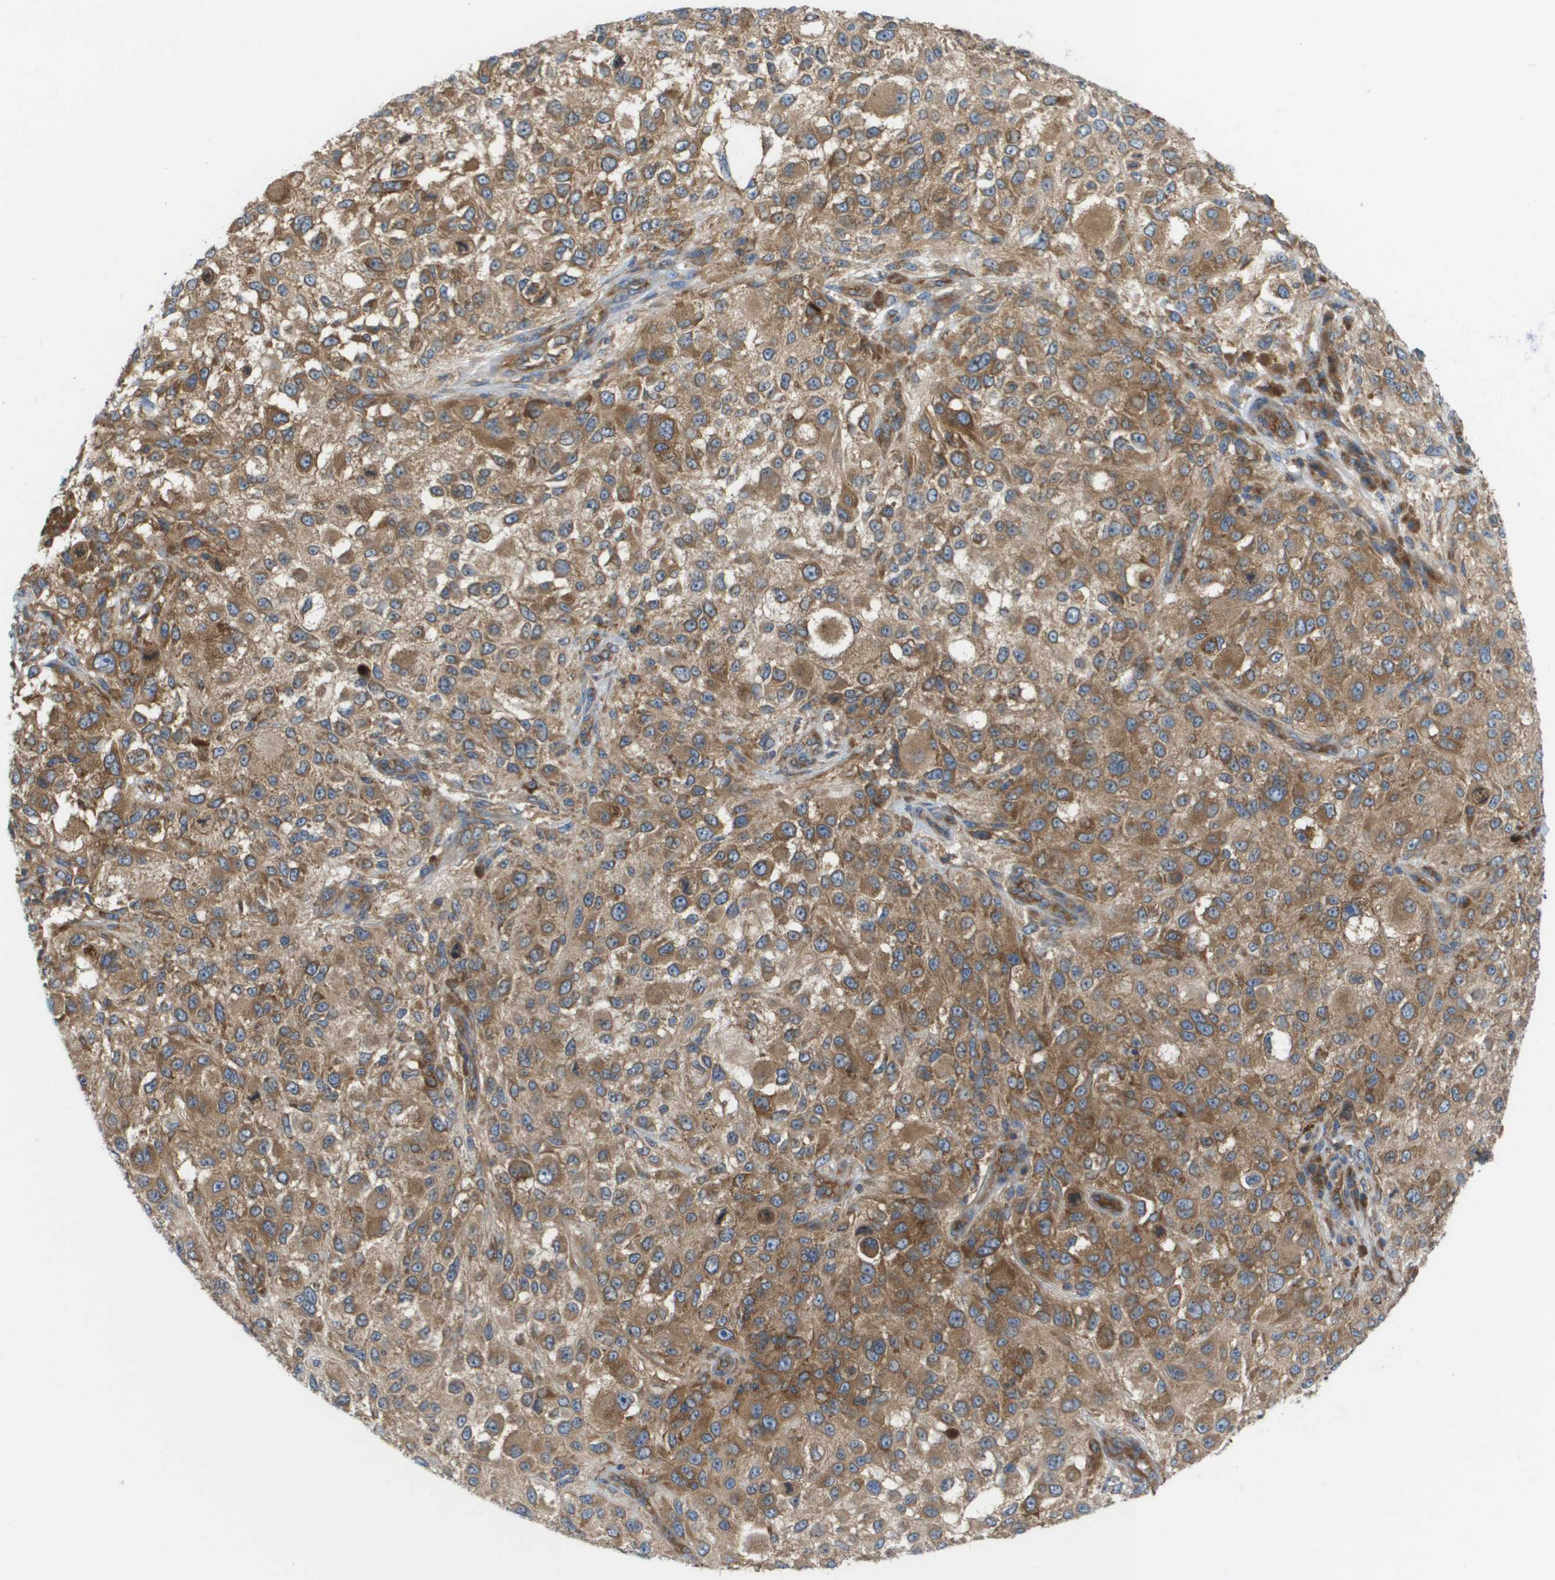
{"staining": {"intensity": "moderate", "quantity": ">75%", "location": "cytoplasmic/membranous"}, "tissue": "melanoma", "cell_type": "Tumor cells", "image_type": "cancer", "snomed": [{"axis": "morphology", "description": "Necrosis, NOS"}, {"axis": "morphology", "description": "Malignant melanoma, NOS"}, {"axis": "topography", "description": "Skin"}], "caption": "This image shows immunohistochemistry (IHC) staining of melanoma, with medium moderate cytoplasmic/membranous positivity in approximately >75% of tumor cells.", "gene": "EIF4G2", "patient": {"sex": "female", "age": 87}}